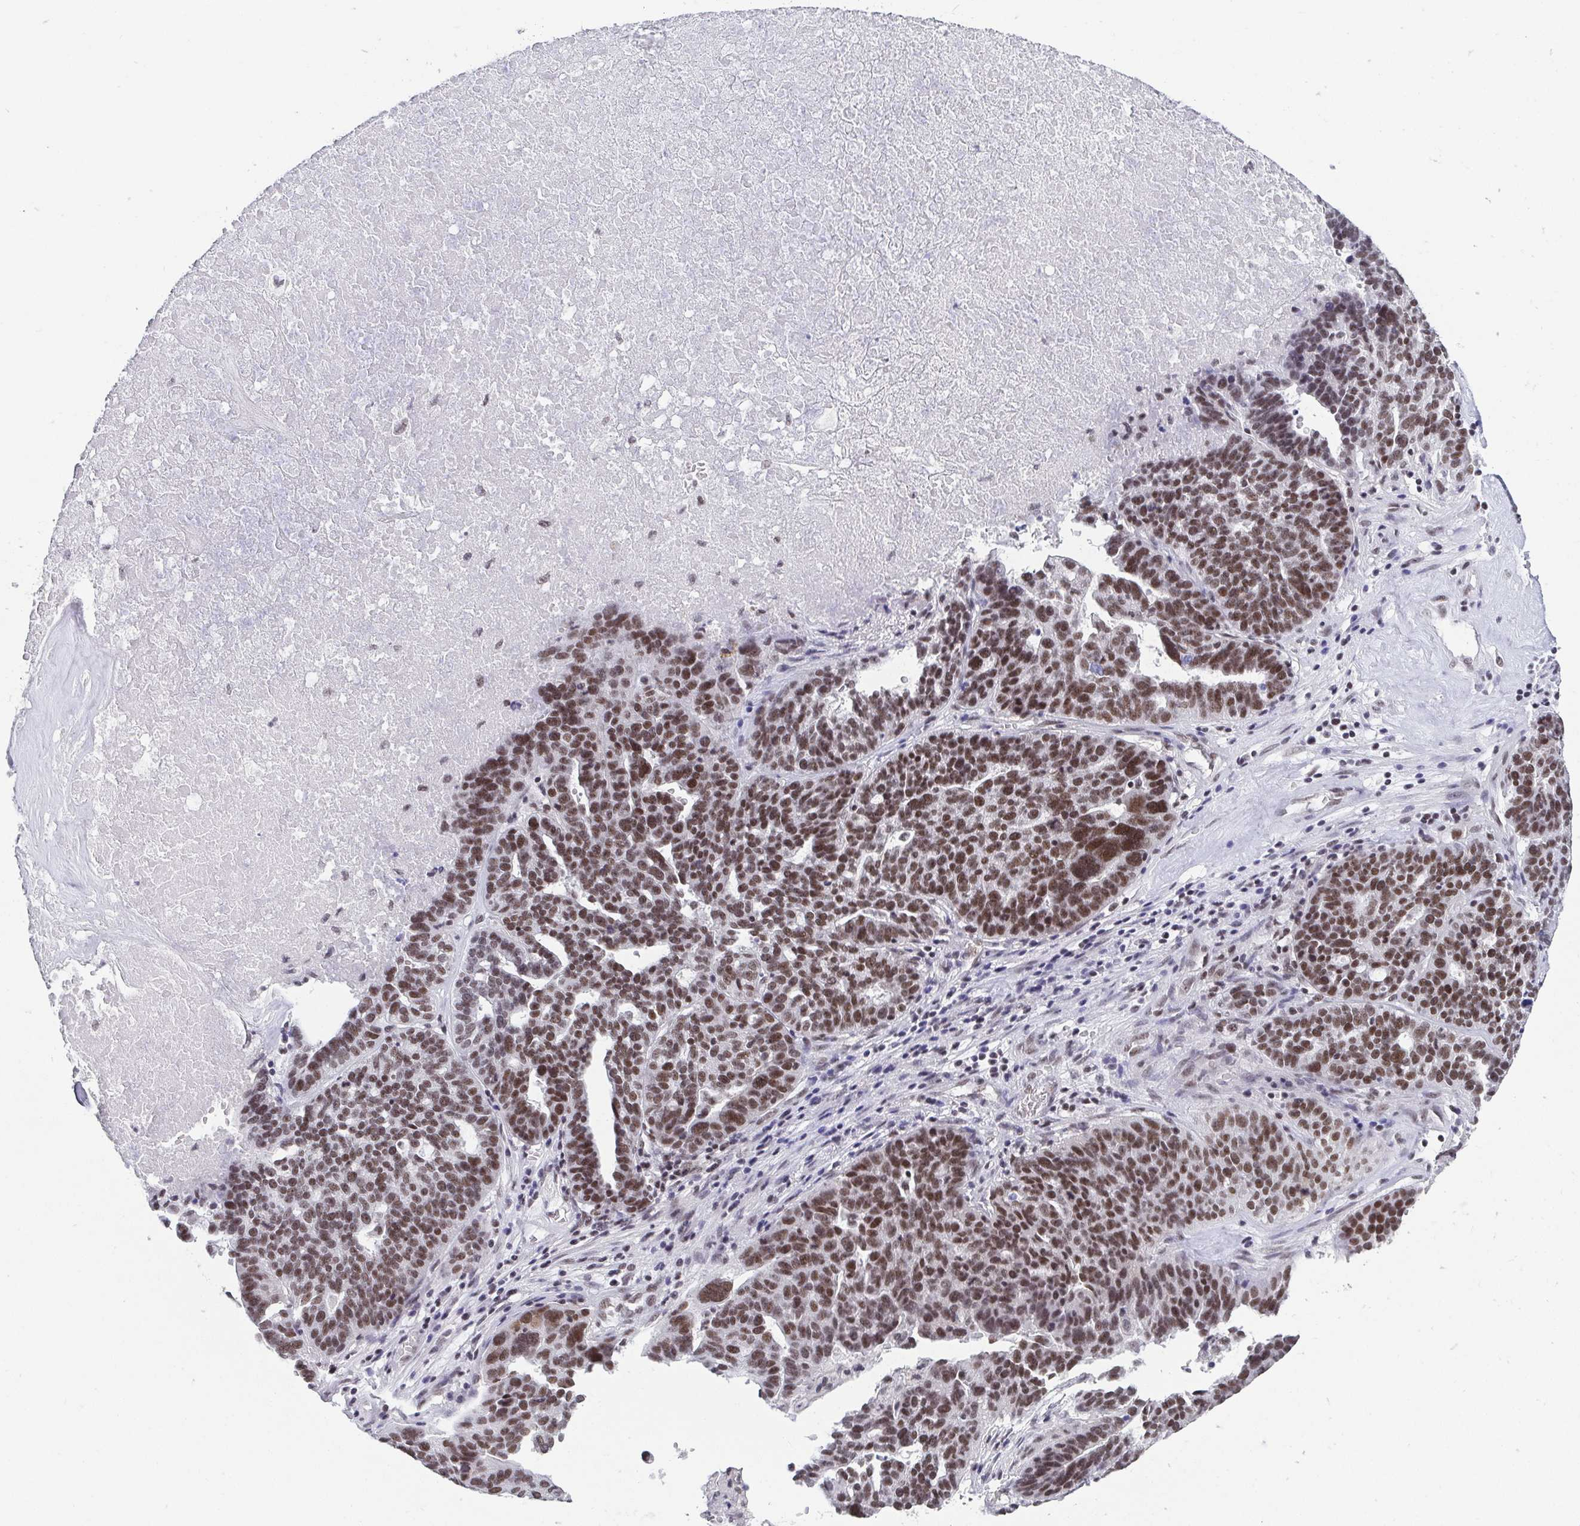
{"staining": {"intensity": "moderate", "quantity": ">75%", "location": "nuclear"}, "tissue": "ovarian cancer", "cell_type": "Tumor cells", "image_type": "cancer", "snomed": [{"axis": "morphology", "description": "Cystadenocarcinoma, serous, NOS"}, {"axis": "topography", "description": "Ovary"}], "caption": "A medium amount of moderate nuclear expression is seen in about >75% of tumor cells in ovarian cancer (serous cystadenocarcinoma) tissue.", "gene": "CTCF", "patient": {"sex": "female", "age": 59}}